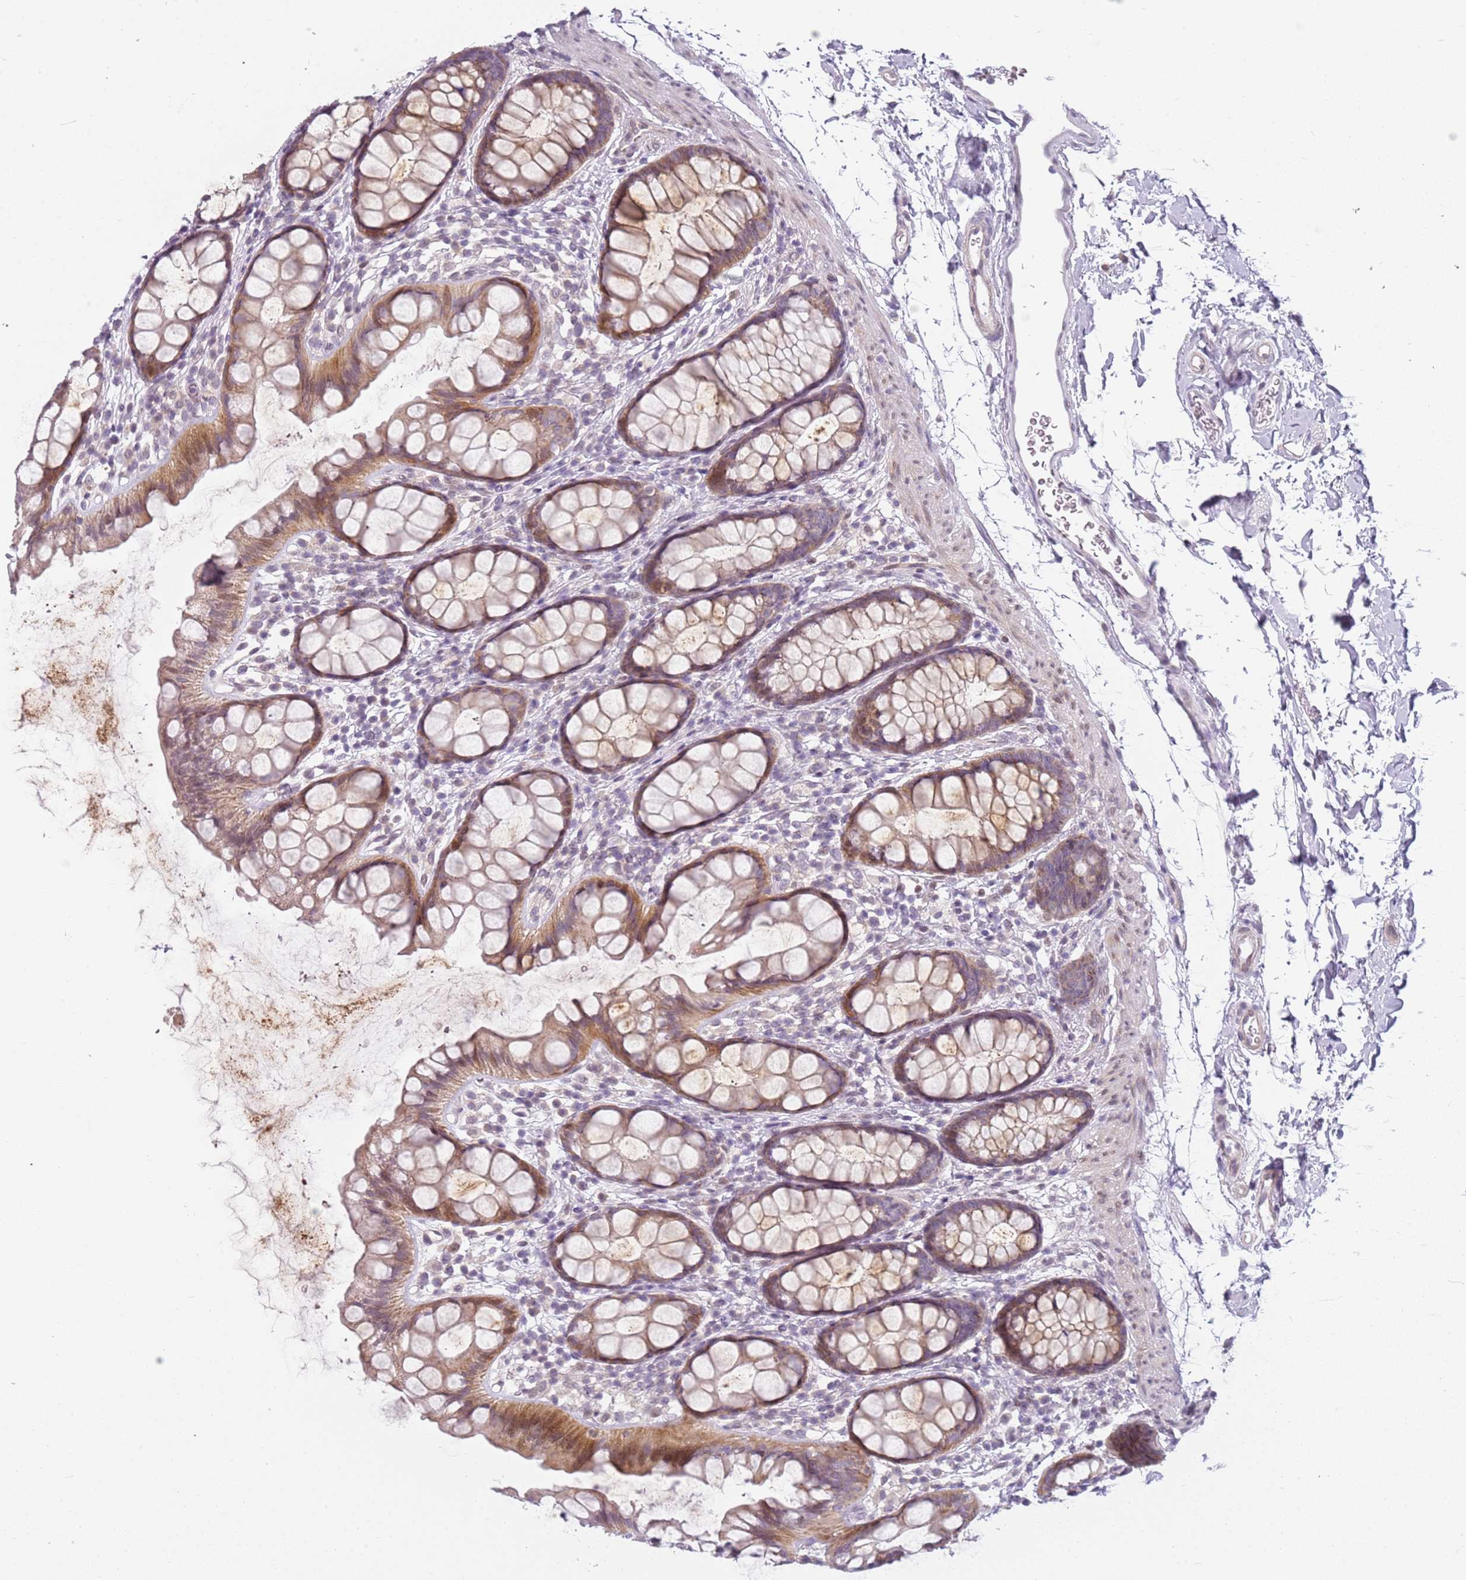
{"staining": {"intensity": "moderate", "quantity": ">75%", "location": "cytoplasmic/membranous"}, "tissue": "rectum", "cell_type": "Glandular cells", "image_type": "normal", "snomed": [{"axis": "morphology", "description": "Normal tissue, NOS"}, {"axis": "topography", "description": "Rectum"}], "caption": "This photomicrograph demonstrates immunohistochemistry (IHC) staining of unremarkable human rectum, with medium moderate cytoplasmic/membranous expression in approximately >75% of glandular cells.", "gene": "DEFB116", "patient": {"sex": "female", "age": 65}}